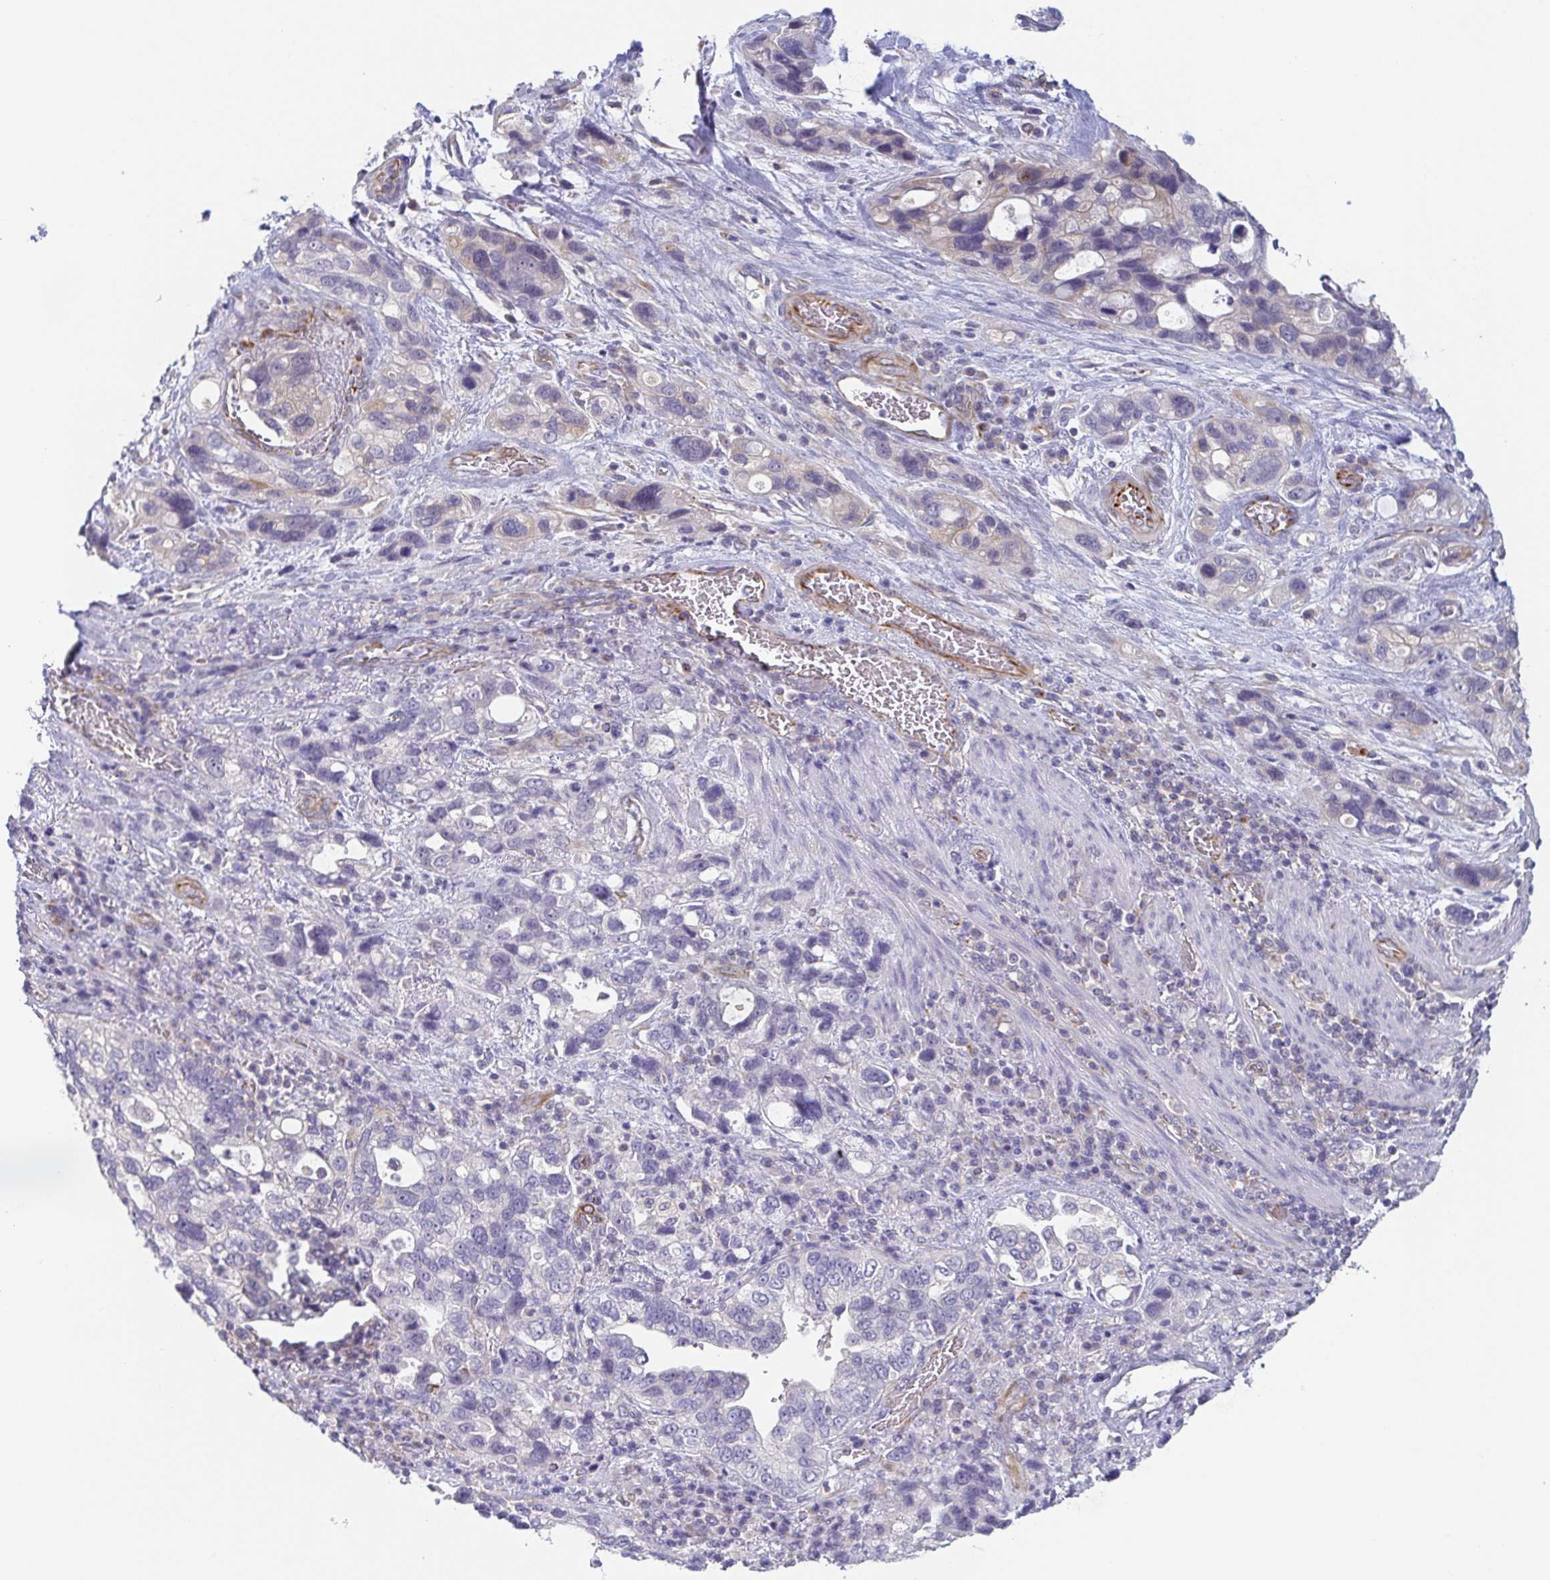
{"staining": {"intensity": "negative", "quantity": "none", "location": "none"}, "tissue": "stomach cancer", "cell_type": "Tumor cells", "image_type": "cancer", "snomed": [{"axis": "morphology", "description": "Adenocarcinoma, NOS"}, {"axis": "topography", "description": "Stomach, upper"}], "caption": "Immunohistochemistry (IHC) of adenocarcinoma (stomach) reveals no positivity in tumor cells.", "gene": "COL17A1", "patient": {"sex": "female", "age": 81}}